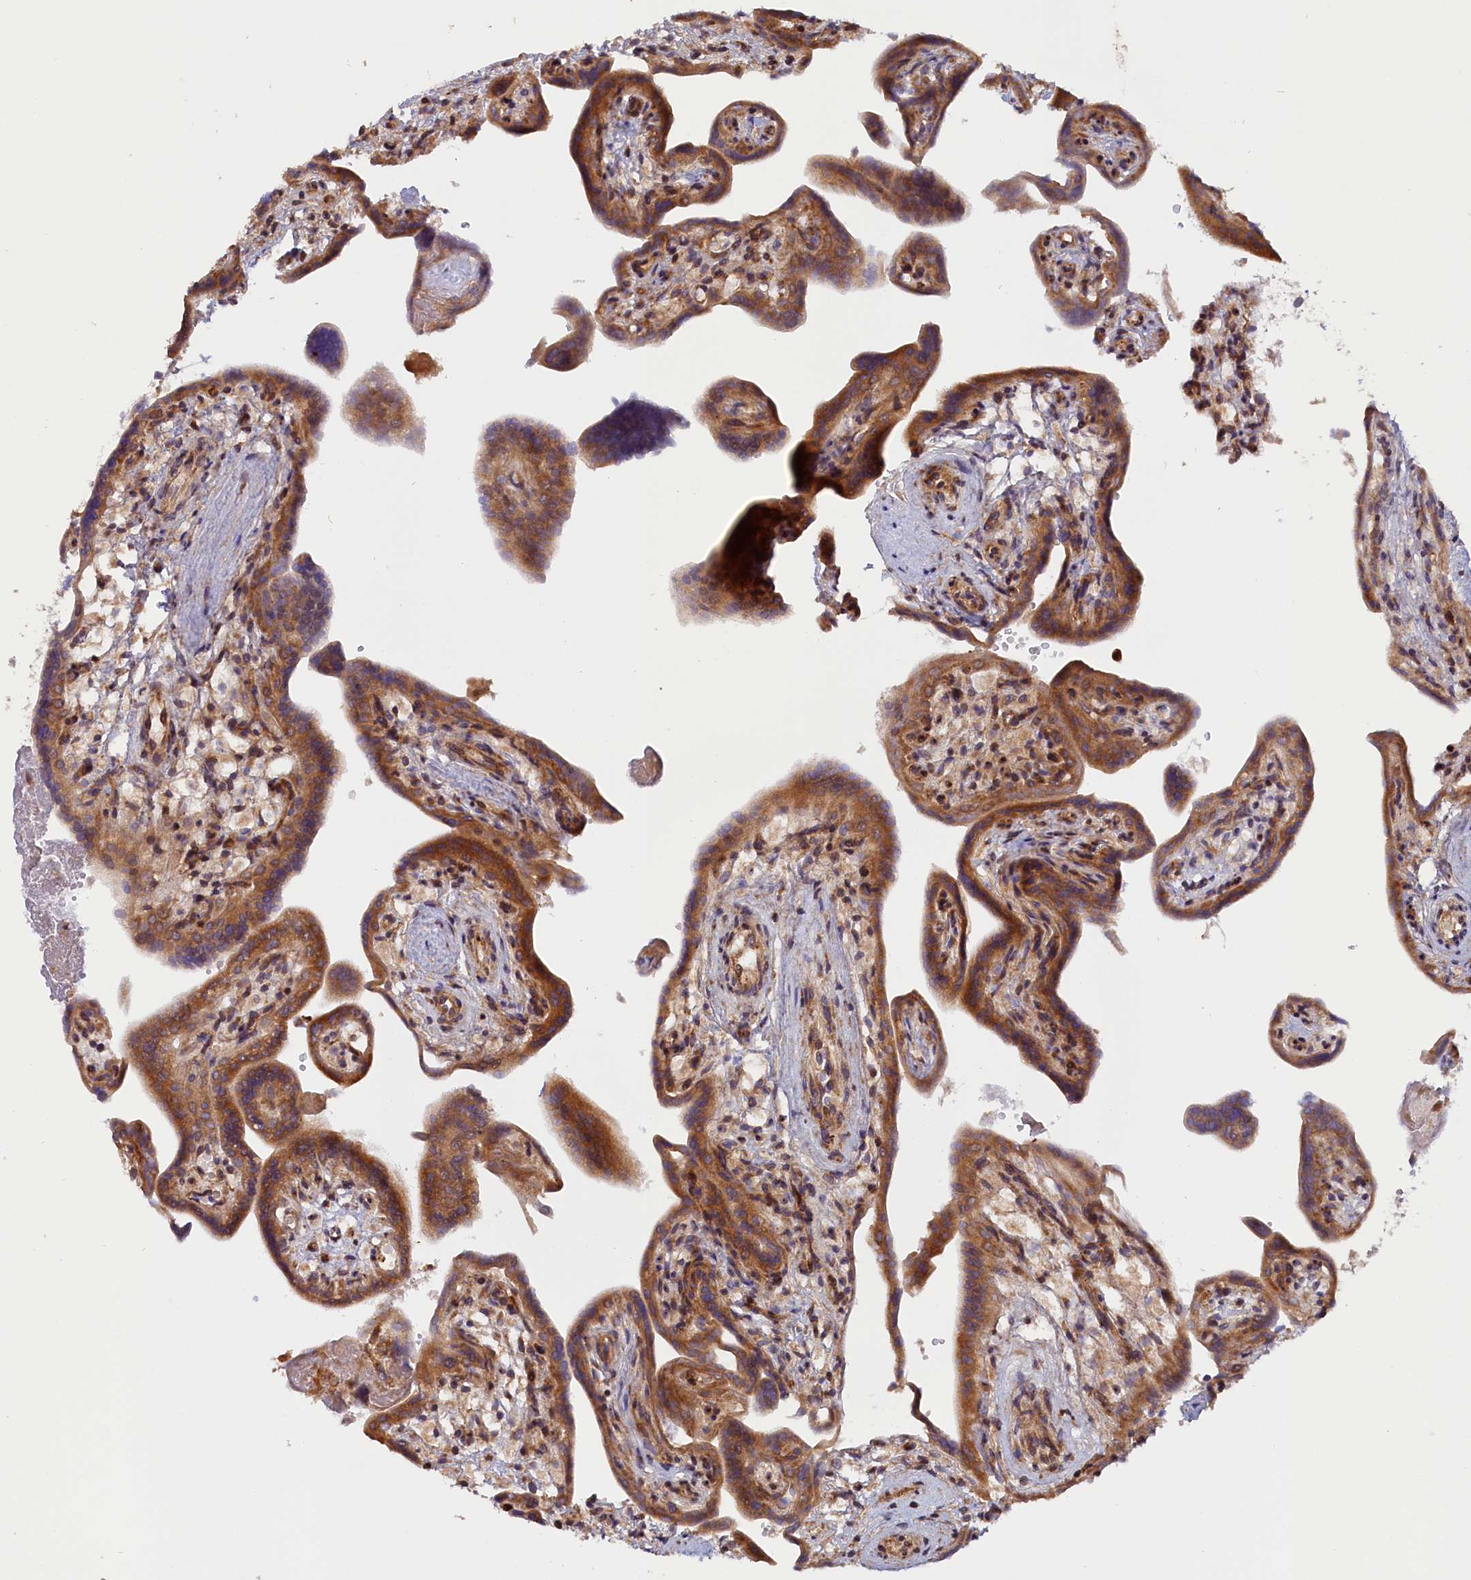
{"staining": {"intensity": "strong", "quantity": ">75%", "location": "cytoplasmic/membranous,nuclear"}, "tissue": "placenta", "cell_type": "Trophoblastic cells", "image_type": "normal", "snomed": [{"axis": "morphology", "description": "Normal tissue, NOS"}, {"axis": "topography", "description": "Placenta"}], "caption": "DAB immunohistochemical staining of unremarkable placenta displays strong cytoplasmic/membranous,nuclear protein expression in approximately >75% of trophoblastic cells. (DAB = brown stain, brightfield microscopy at high magnification).", "gene": "ANKRD24", "patient": {"sex": "female", "age": 37}}